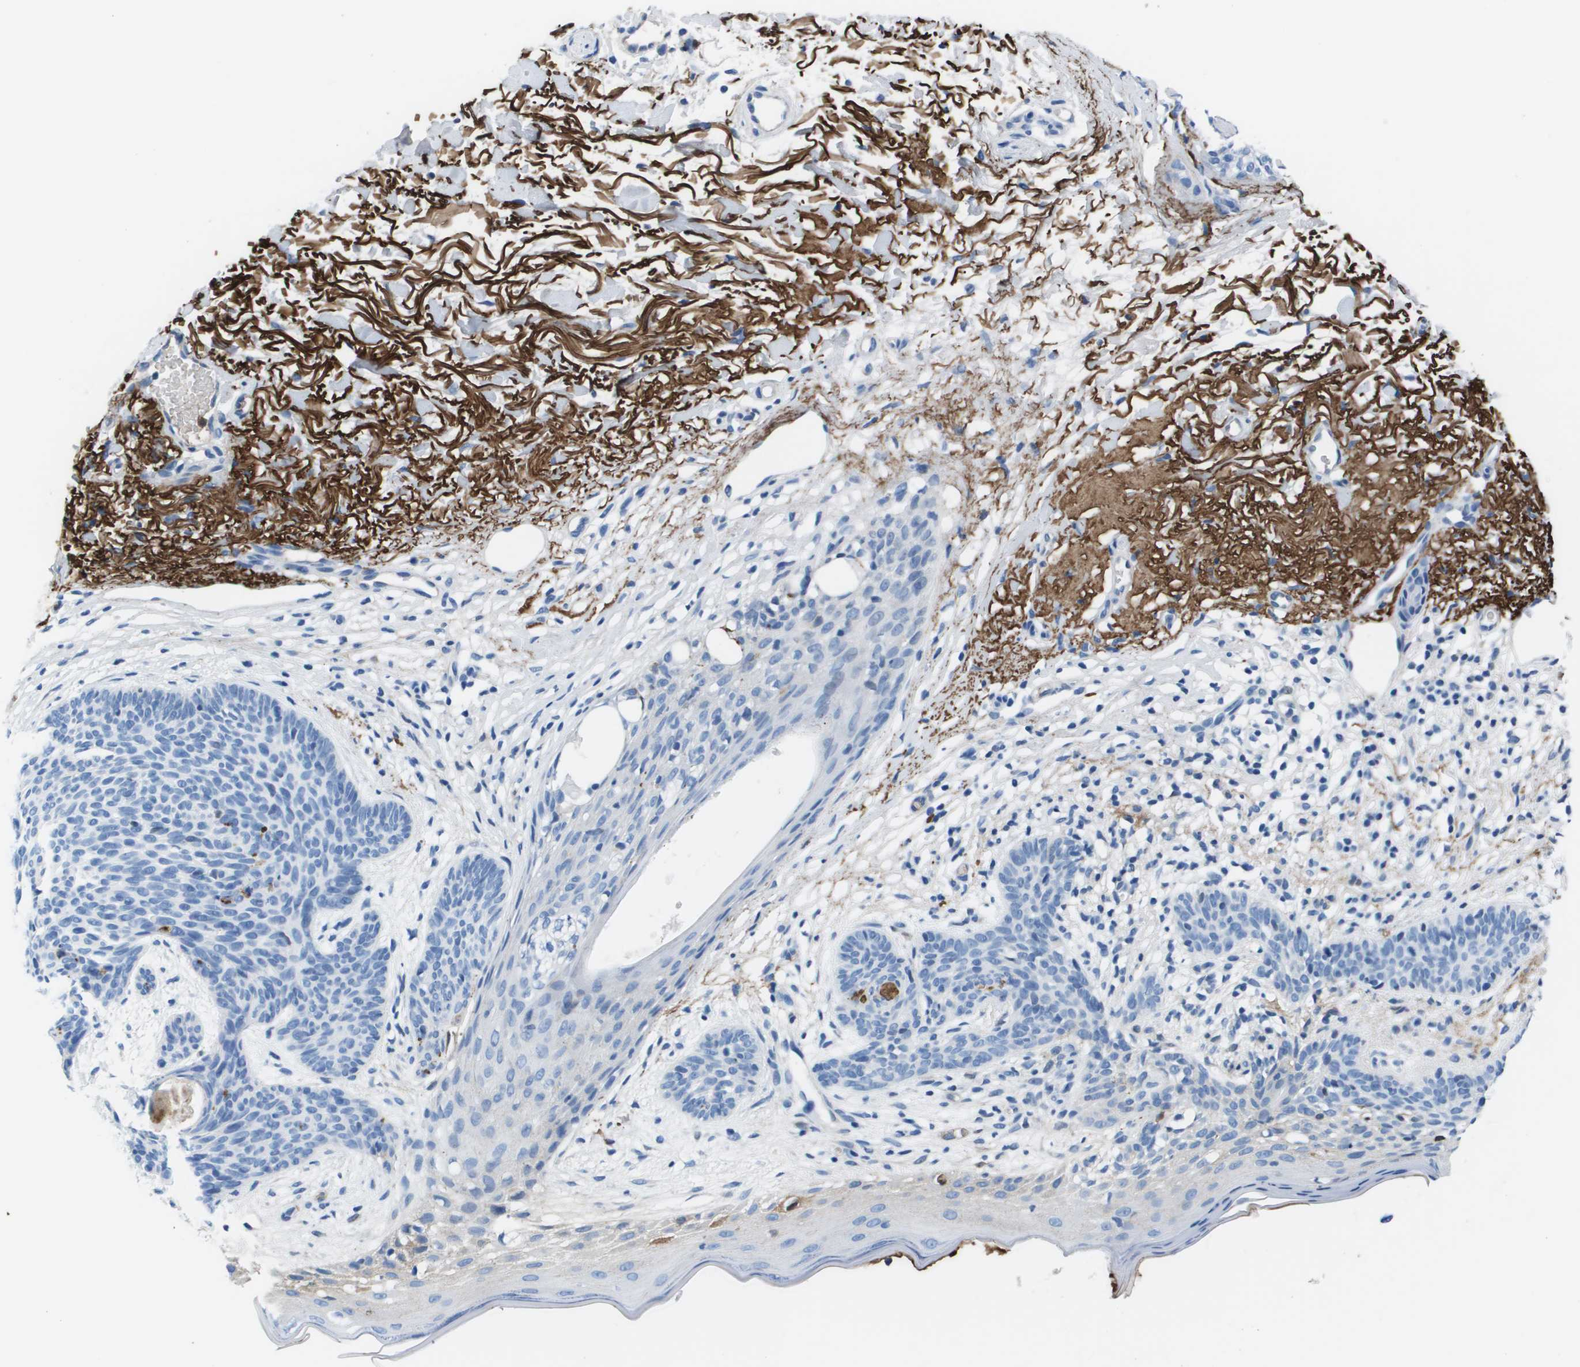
{"staining": {"intensity": "negative", "quantity": "none", "location": "none"}, "tissue": "skin cancer", "cell_type": "Tumor cells", "image_type": "cancer", "snomed": [{"axis": "morphology", "description": "Normal tissue, NOS"}, {"axis": "morphology", "description": "Basal cell carcinoma"}, {"axis": "topography", "description": "Skin"}], "caption": "Tumor cells show no significant protein expression in skin basal cell carcinoma.", "gene": "VTN", "patient": {"sex": "female", "age": 70}}